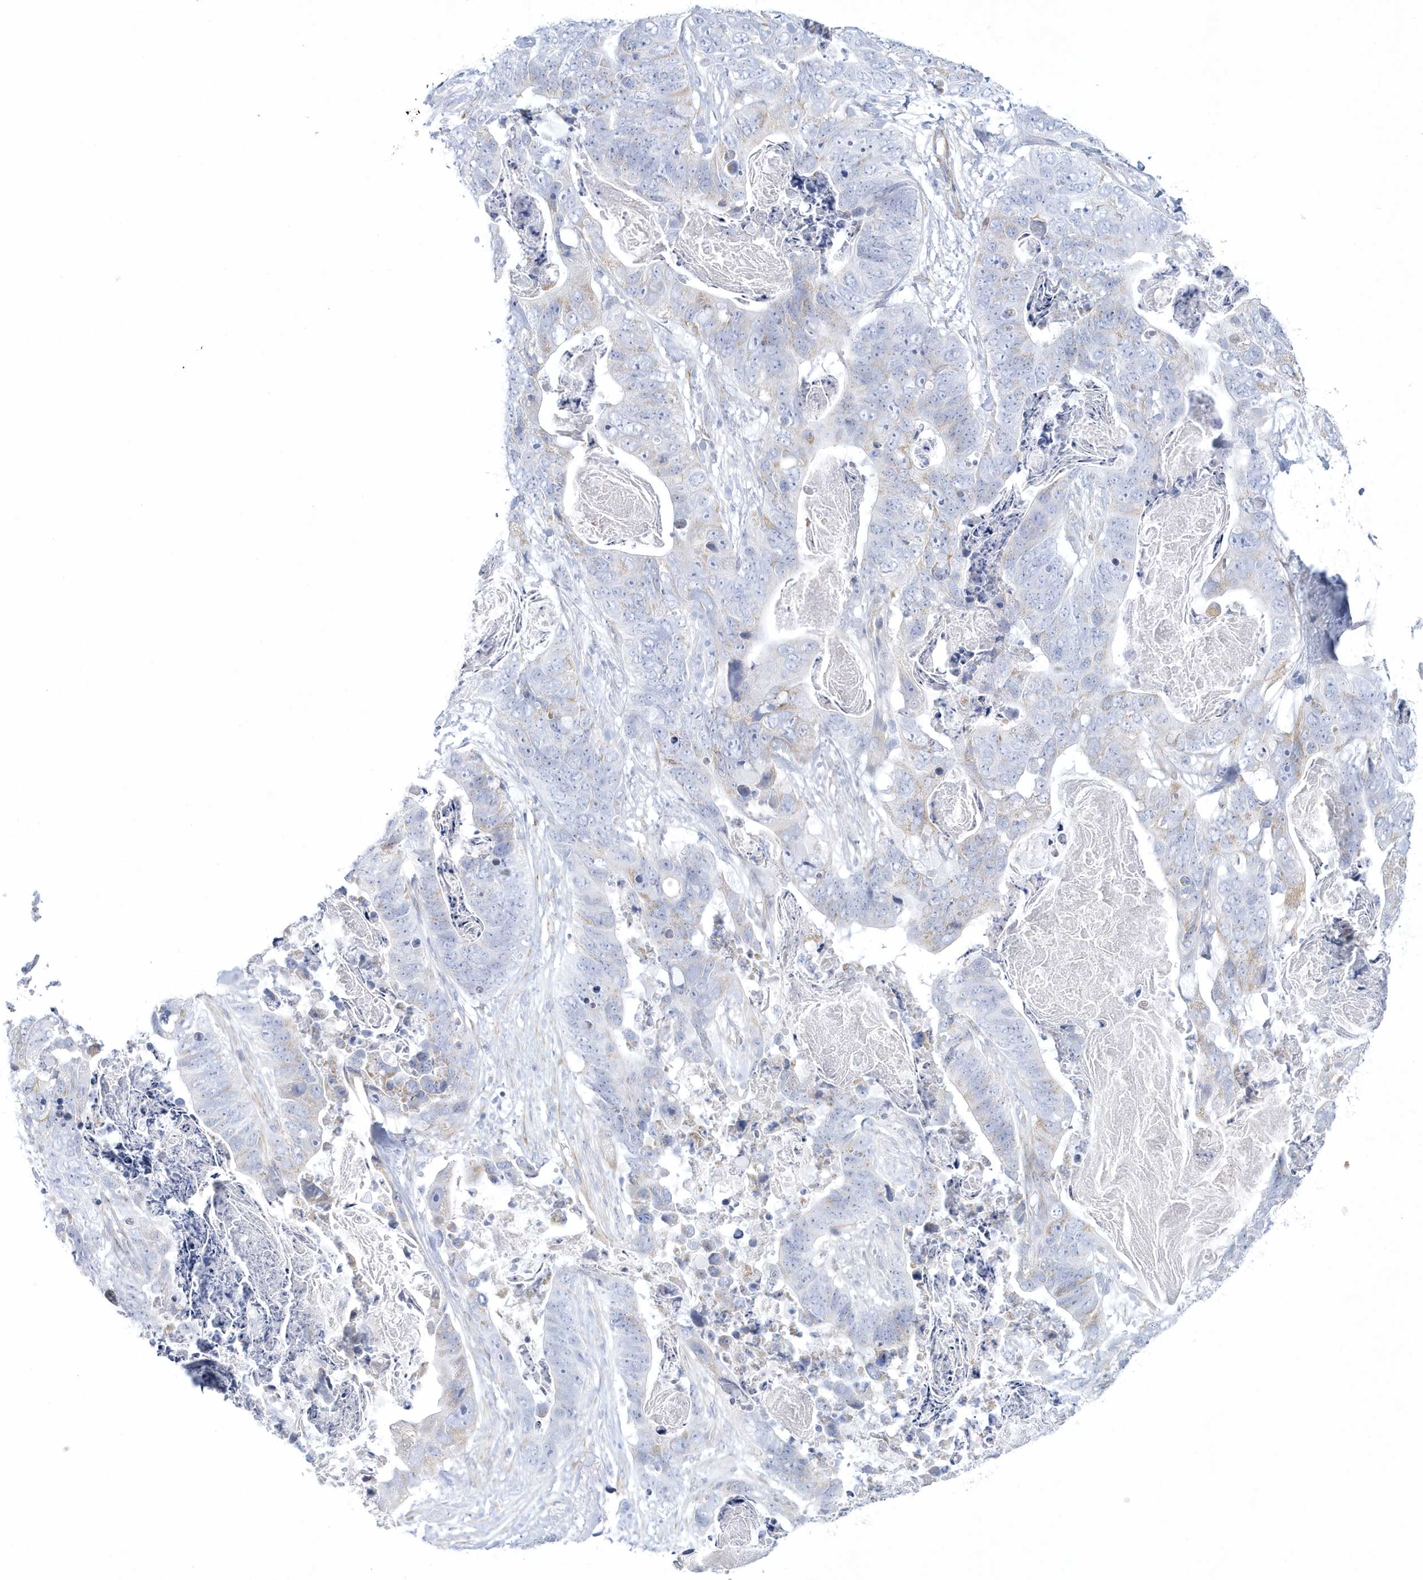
{"staining": {"intensity": "negative", "quantity": "none", "location": "none"}, "tissue": "stomach cancer", "cell_type": "Tumor cells", "image_type": "cancer", "snomed": [{"axis": "morphology", "description": "Adenocarcinoma, NOS"}, {"axis": "topography", "description": "Stomach"}], "caption": "Stomach cancer was stained to show a protein in brown. There is no significant positivity in tumor cells. (DAB IHC with hematoxylin counter stain).", "gene": "WDR27", "patient": {"sex": "female", "age": 89}}